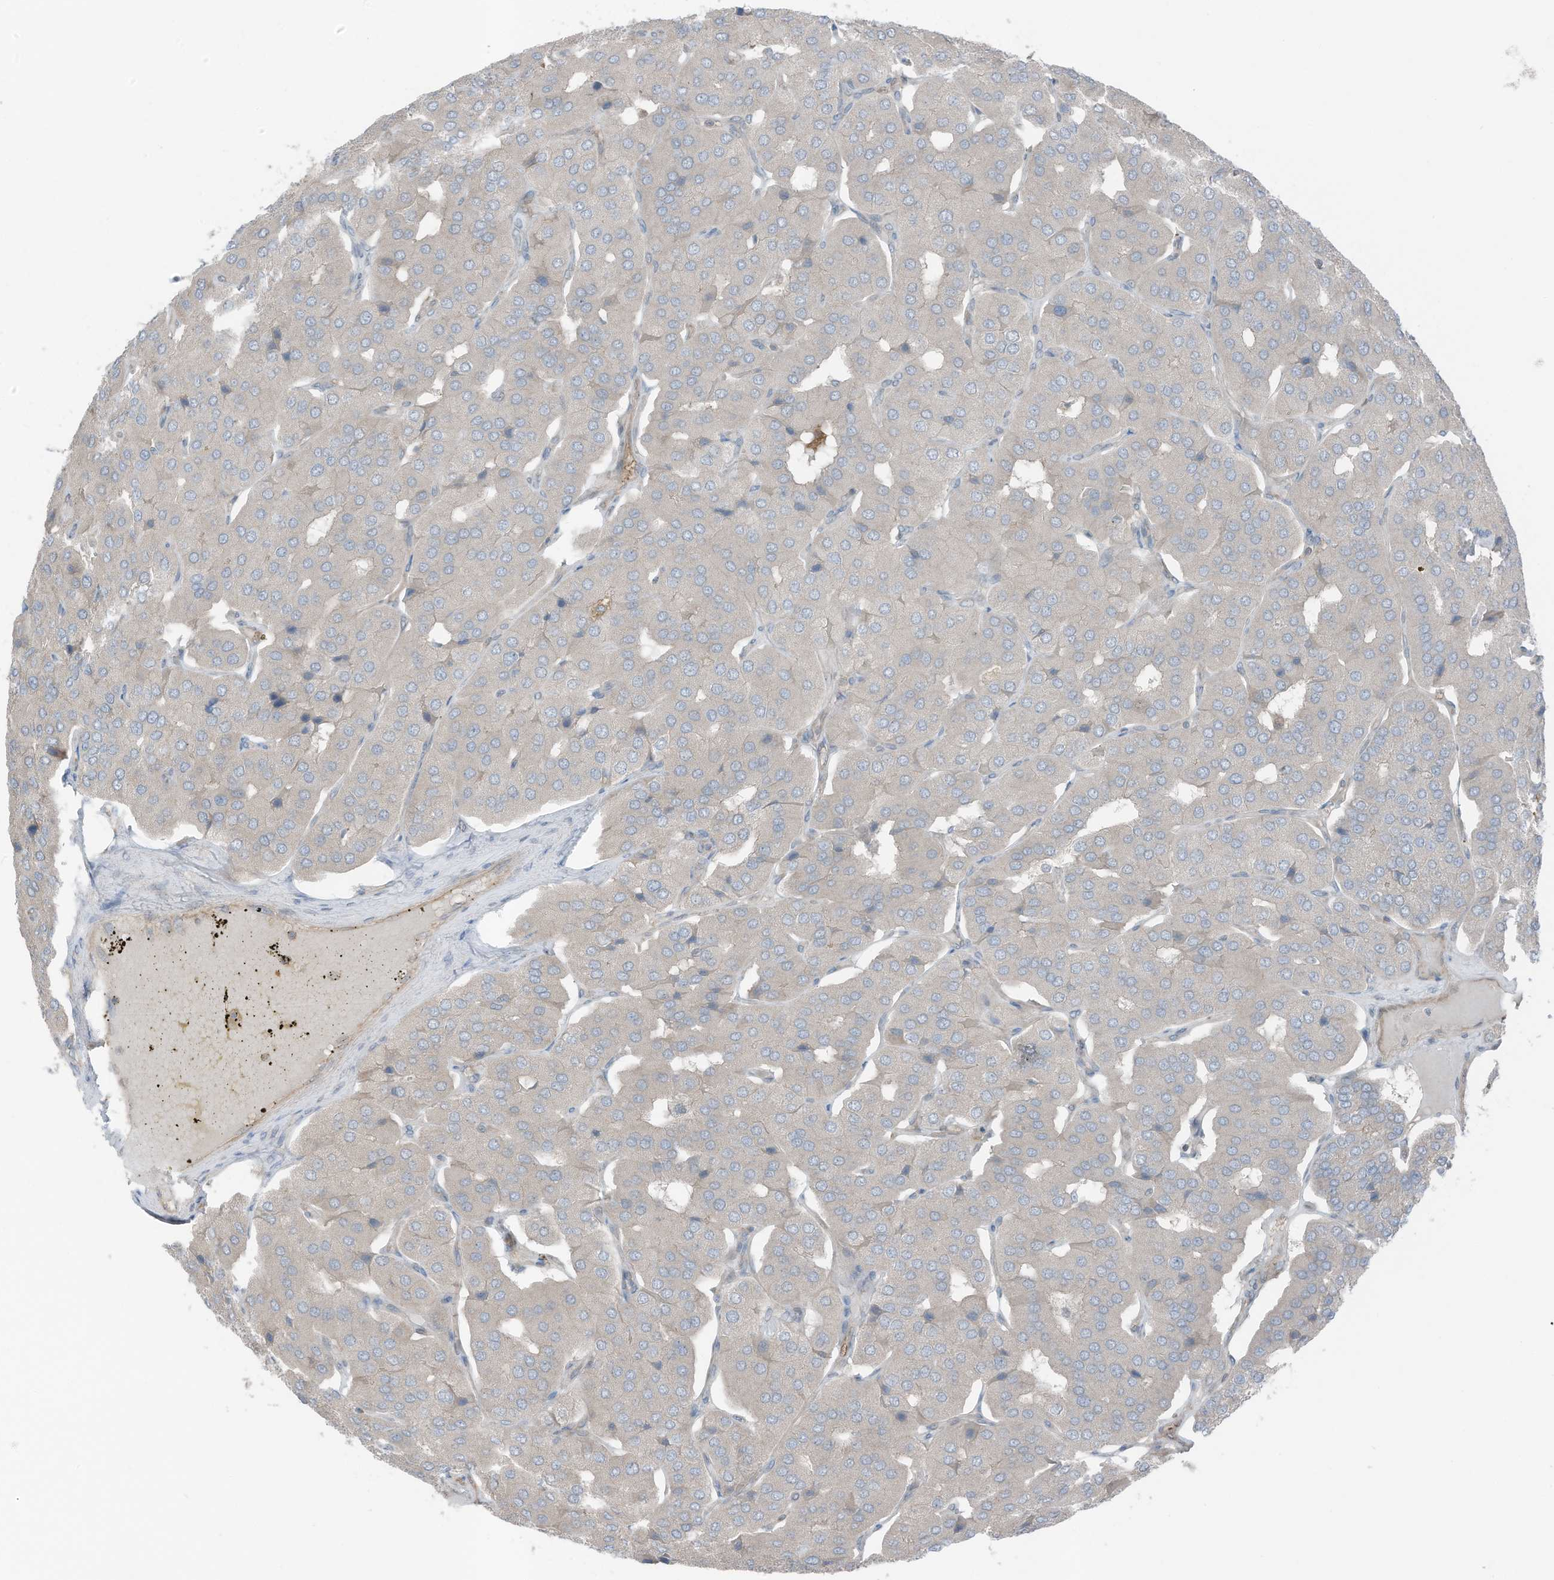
{"staining": {"intensity": "negative", "quantity": "none", "location": "none"}, "tissue": "parathyroid gland", "cell_type": "Glandular cells", "image_type": "normal", "snomed": [{"axis": "morphology", "description": "Normal tissue, NOS"}, {"axis": "morphology", "description": "Adenoma, NOS"}, {"axis": "topography", "description": "Parathyroid gland"}], "caption": "Immunohistochemical staining of unremarkable human parathyroid gland displays no significant staining in glandular cells.", "gene": "TXNDC9", "patient": {"sex": "female", "age": 86}}